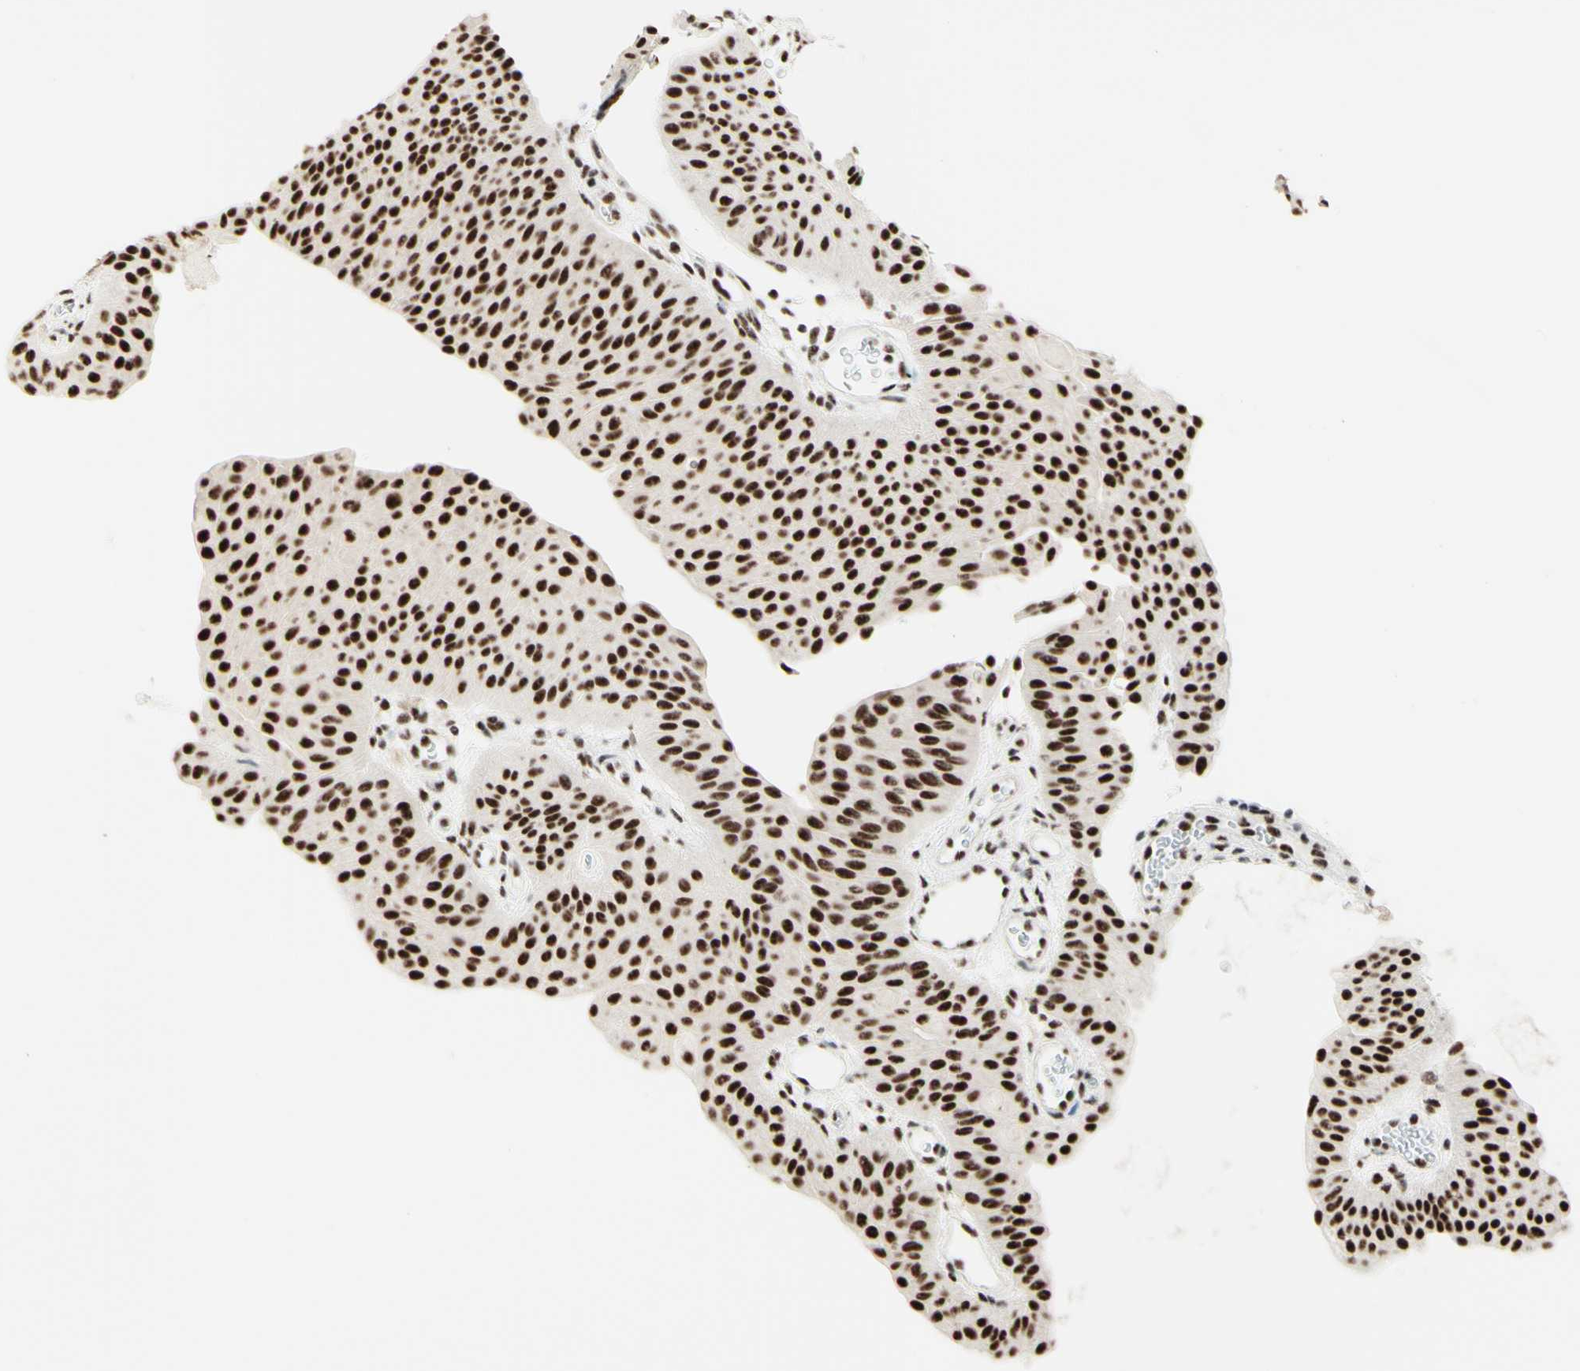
{"staining": {"intensity": "strong", "quantity": ">75%", "location": "nuclear"}, "tissue": "urothelial cancer", "cell_type": "Tumor cells", "image_type": "cancer", "snomed": [{"axis": "morphology", "description": "Urothelial carcinoma, Low grade"}, {"axis": "topography", "description": "Urinary bladder"}], "caption": "Immunohistochemistry (DAB (3,3'-diaminobenzidine)) staining of human urothelial cancer exhibits strong nuclear protein expression in approximately >75% of tumor cells.", "gene": "WTAP", "patient": {"sex": "female", "age": 60}}